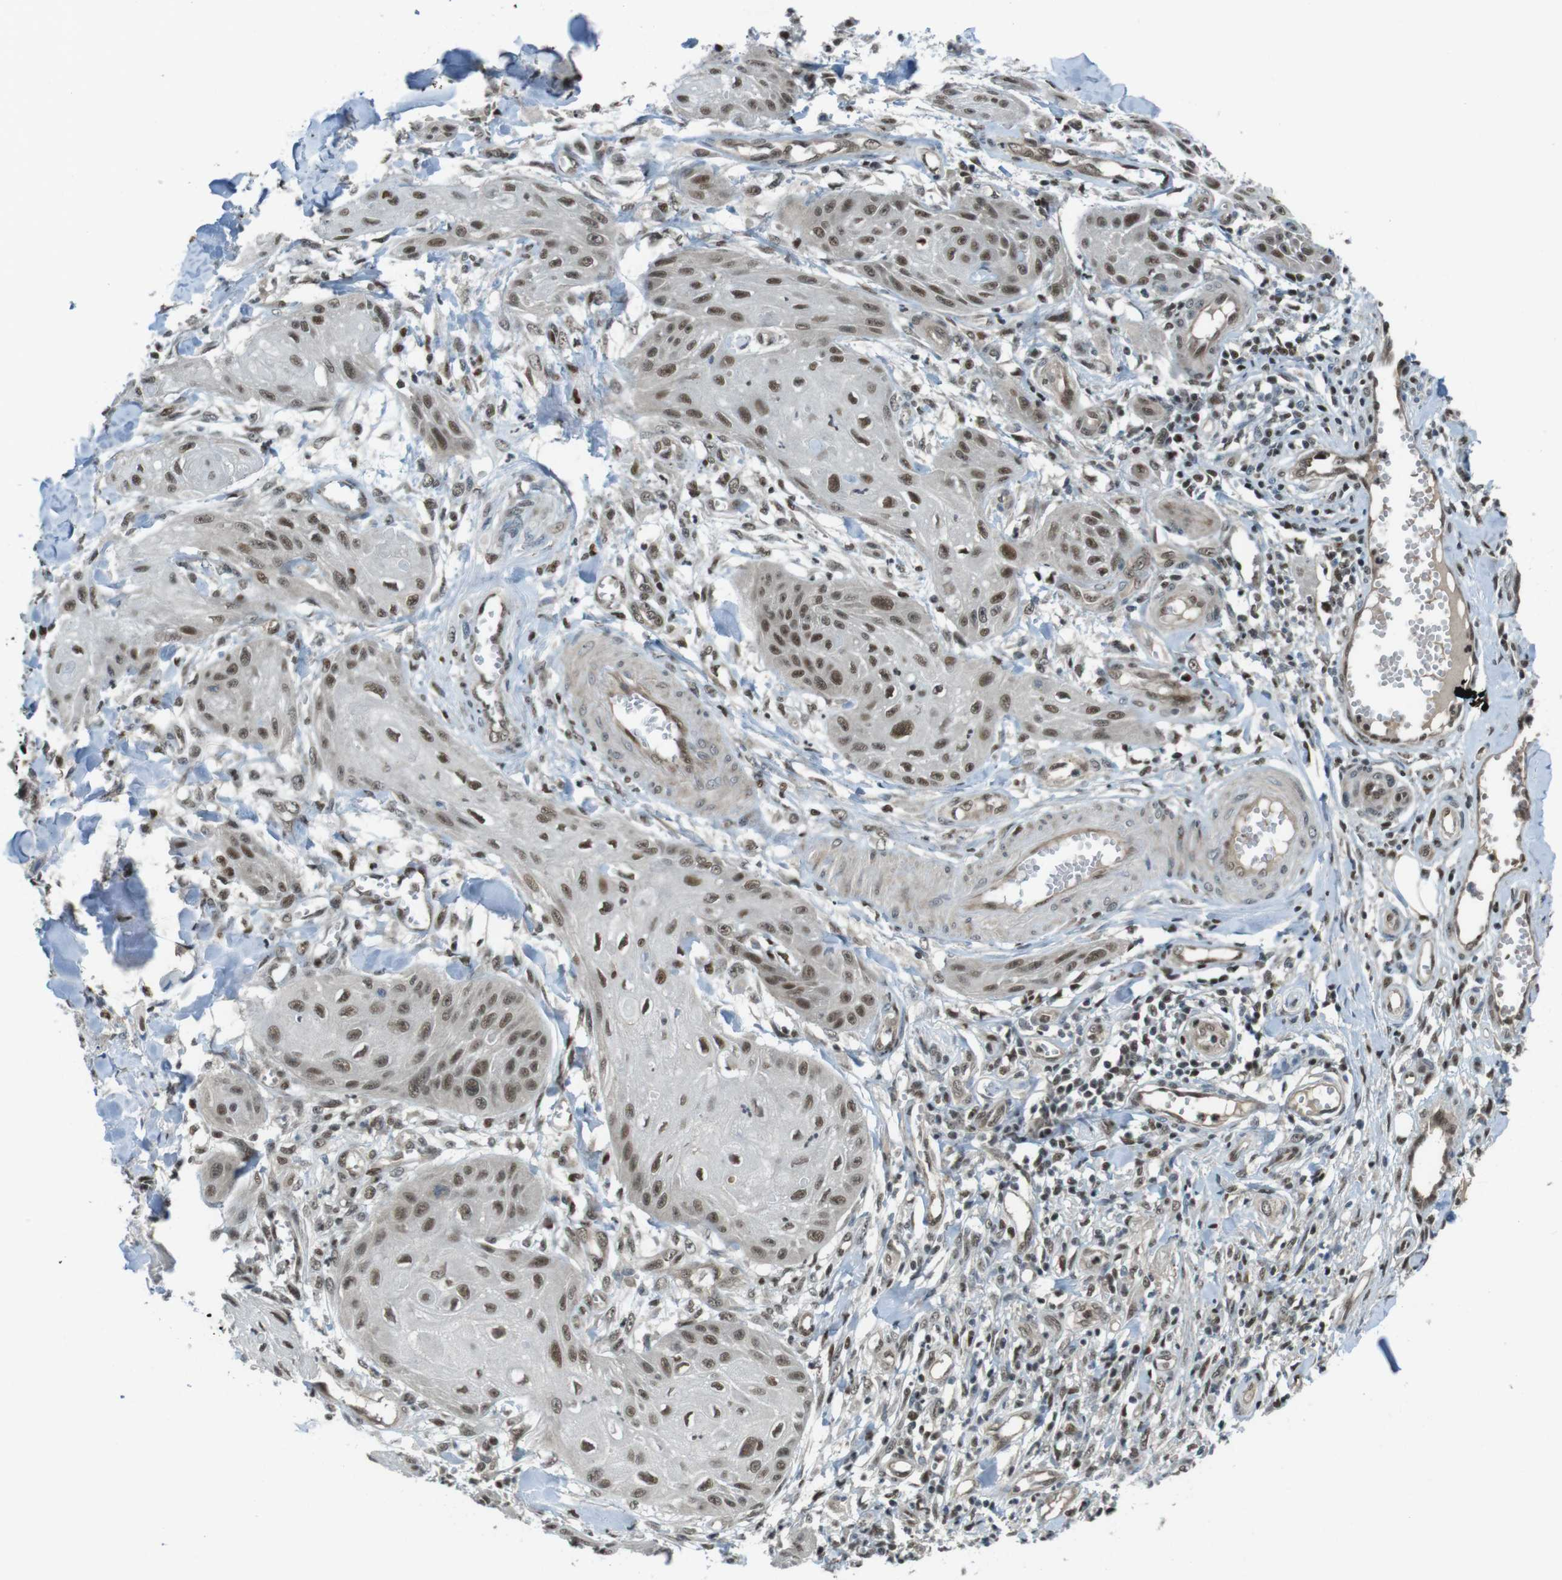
{"staining": {"intensity": "moderate", "quantity": ">75%", "location": "nuclear"}, "tissue": "skin cancer", "cell_type": "Tumor cells", "image_type": "cancer", "snomed": [{"axis": "morphology", "description": "Squamous cell carcinoma, NOS"}, {"axis": "topography", "description": "Skin"}], "caption": "High-power microscopy captured an immunohistochemistry (IHC) histopathology image of skin squamous cell carcinoma, revealing moderate nuclear staining in approximately >75% of tumor cells. (DAB (3,3'-diaminobenzidine) IHC with brightfield microscopy, high magnification).", "gene": "MAPKAPK5", "patient": {"sex": "male", "age": 74}}